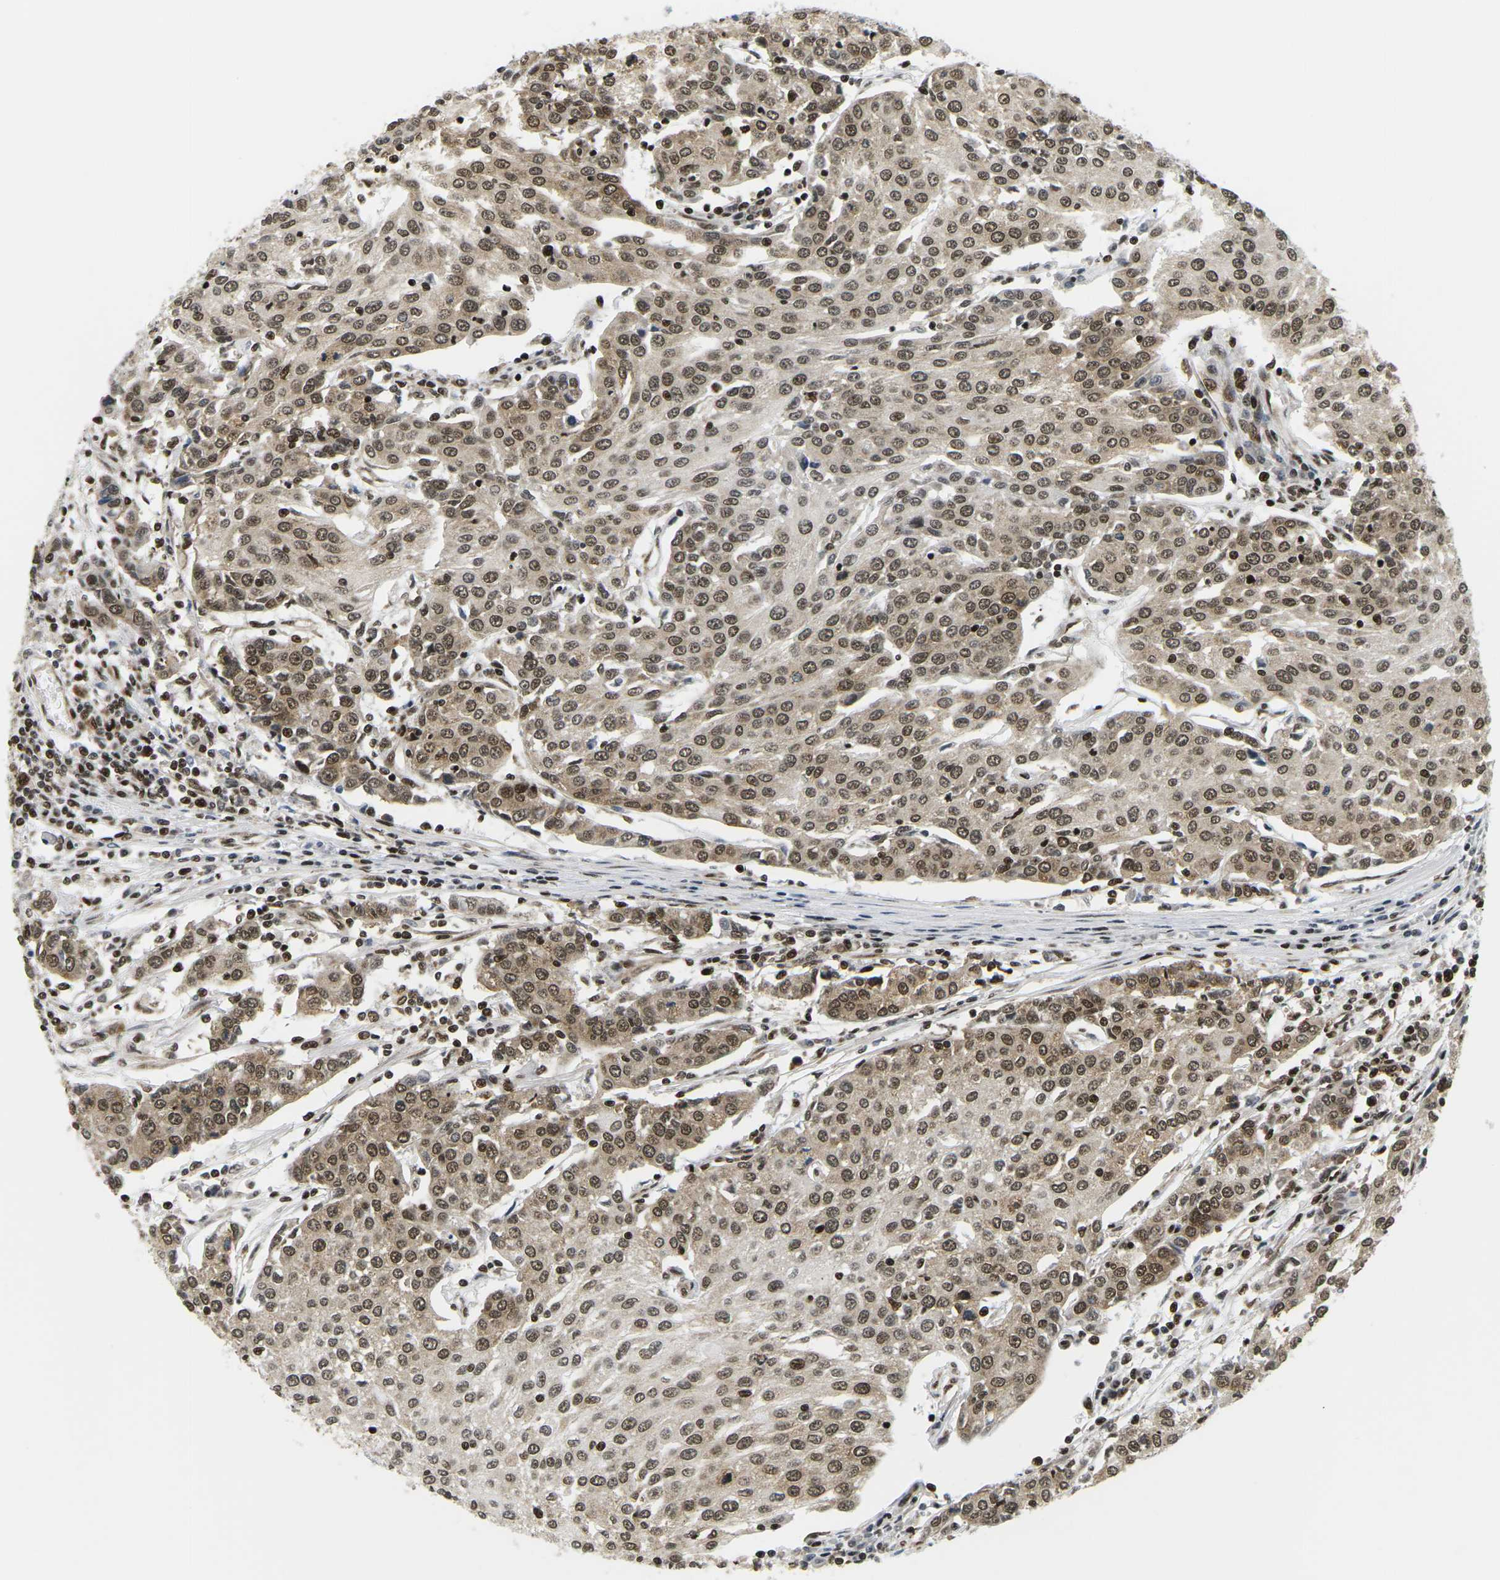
{"staining": {"intensity": "moderate", "quantity": ">75%", "location": "cytoplasmic/membranous,nuclear"}, "tissue": "urothelial cancer", "cell_type": "Tumor cells", "image_type": "cancer", "snomed": [{"axis": "morphology", "description": "Urothelial carcinoma, High grade"}, {"axis": "topography", "description": "Urinary bladder"}], "caption": "Immunohistochemical staining of human urothelial carcinoma (high-grade) reveals medium levels of moderate cytoplasmic/membranous and nuclear protein expression in approximately >75% of tumor cells.", "gene": "CELF1", "patient": {"sex": "female", "age": 85}}